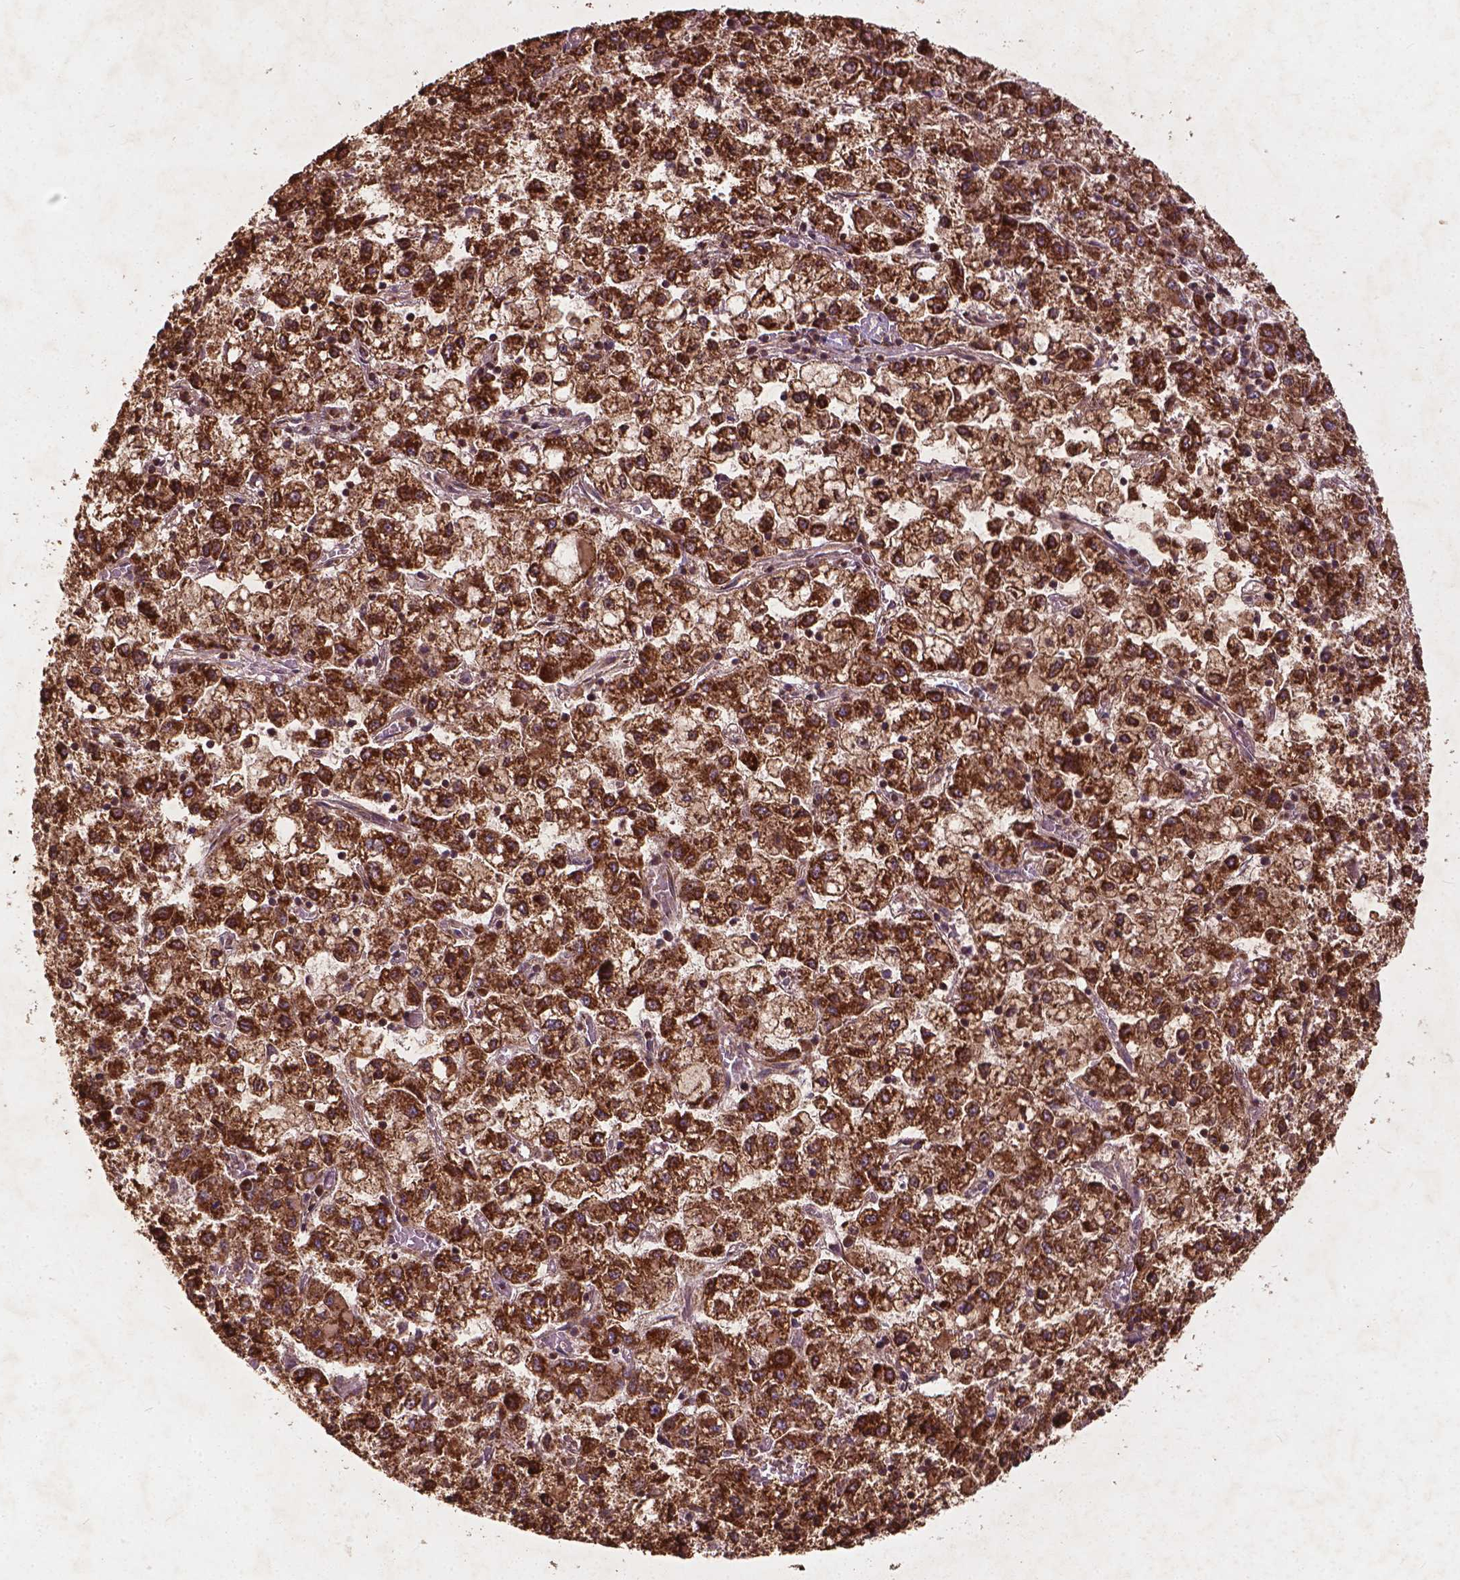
{"staining": {"intensity": "strong", "quantity": ">75%", "location": "cytoplasmic/membranous"}, "tissue": "liver cancer", "cell_type": "Tumor cells", "image_type": "cancer", "snomed": [{"axis": "morphology", "description": "Carcinoma, Hepatocellular, NOS"}, {"axis": "topography", "description": "Liver"}], "caption": "This micrograph displays IHC staining of liver hepatocellular carcinoma, with high strong cytoplasmic/membranous expression in about >75% of tumor cells.", "gene": "UBXN2A", "patient": {"sex": "male", "age": 40}}